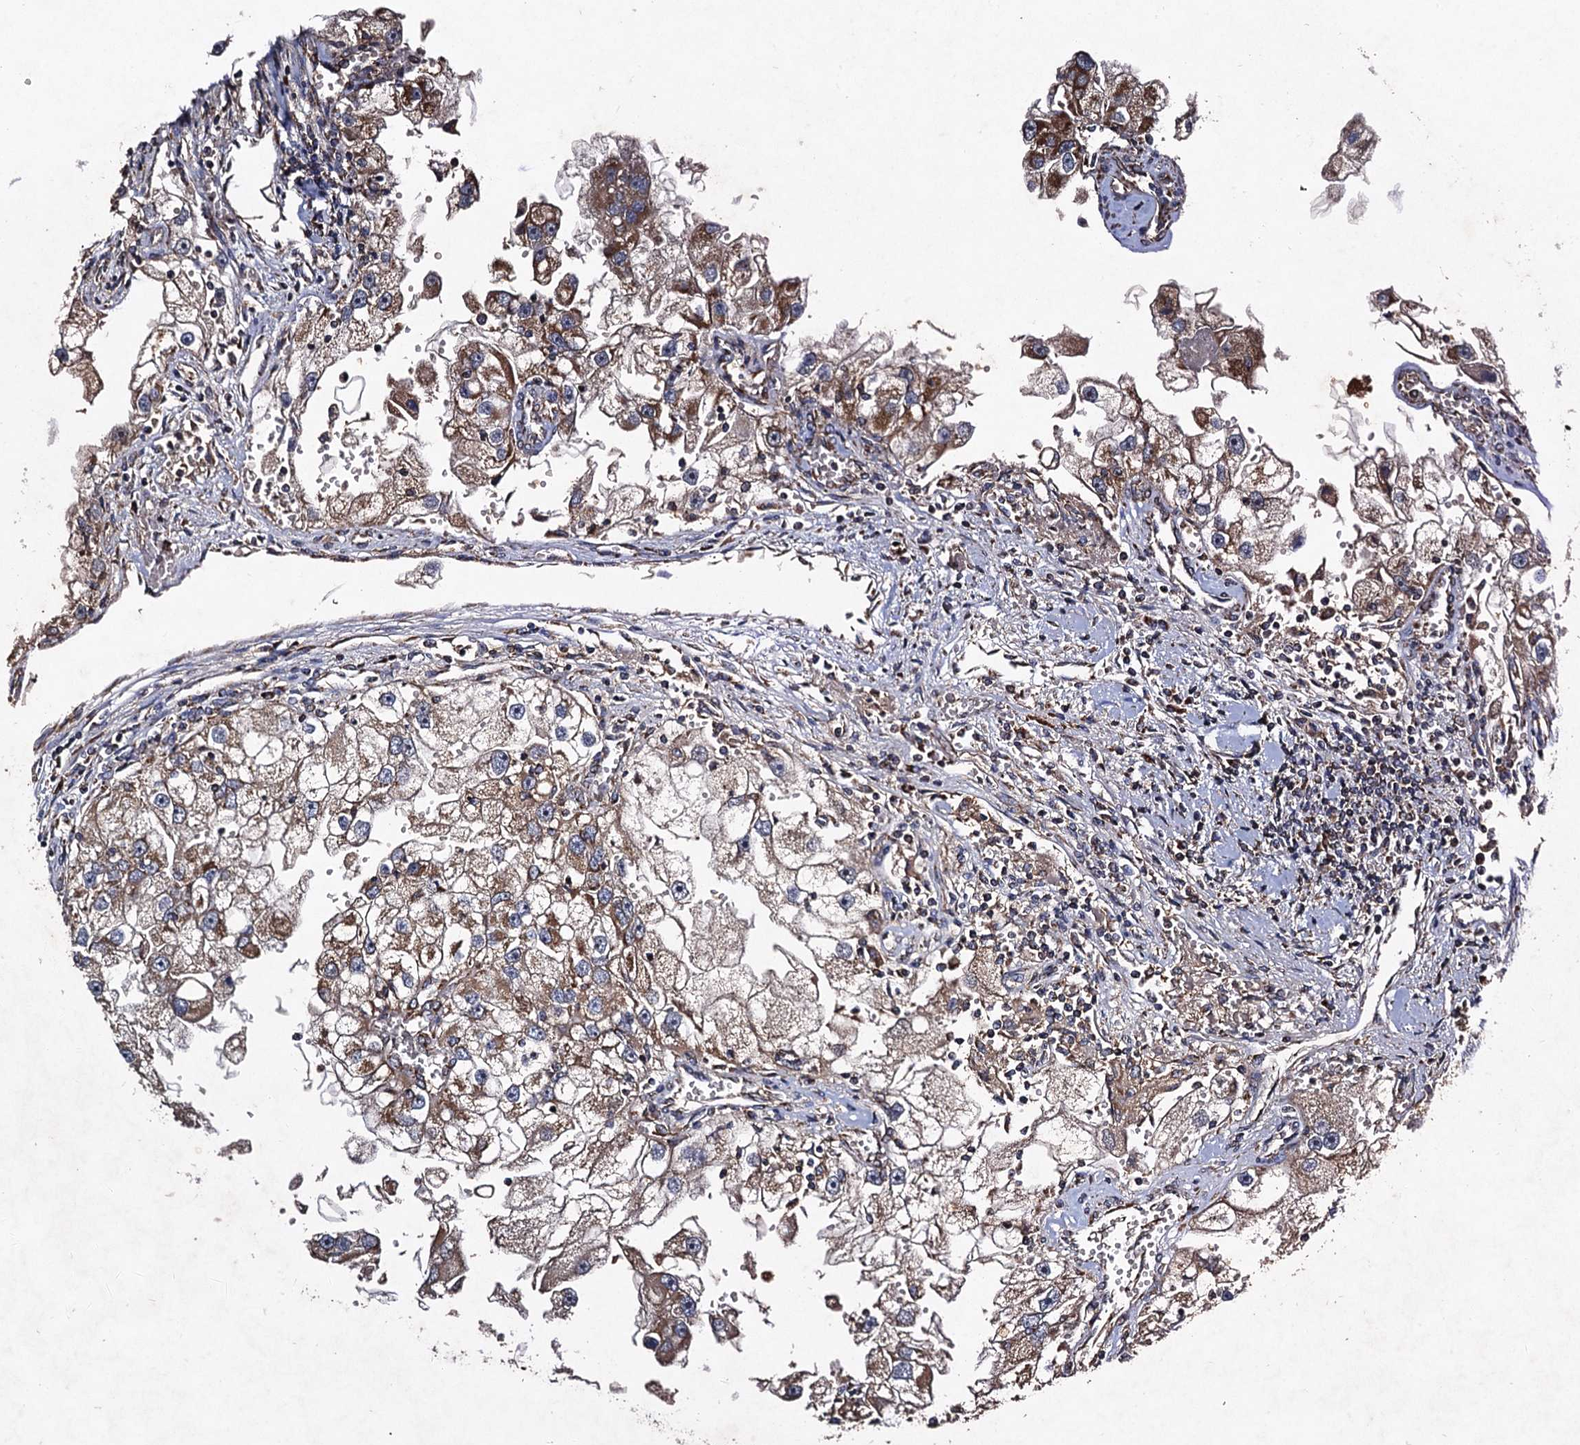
{"staining": {"intensity": "moderate", "quantity": "25%-75%", "location": "cytoplasmic/membranous"}, "tissue": "renal cancer", "cell_type": "Tumor cells", "image_type": "cancer", "snomed": [{"axis": "morphology", "description": "Adenocarcinoma, NOS"}, {"axis": "topography", "description": "Kidney"}], "caption": "Tumor cells show medium levels of moderate cytoplasmic/membranous positivity in about 25%-75% of cells in renal cancer (adenocarcinoma).", "gene": "NDUFA13", "patient": {"sex": "male", "age": 63}}